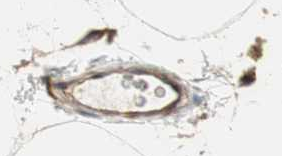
{"staining": {"intensity": "strong", "quantity": ">75%", "location": "cytoplasmic/membranous"}, "tissue": "adipose tissue", "cell_type": "Adipocytes", "image_type": "normal", "snomed": [{"axis": "morphology", "description": "Normal tissue, NOS"}, {"axis": "morphology", "description": "Duct carcinoma"}, {"axis": "topography", "description": "Breast"}, {"axis": "topography", "description": "Adipose tissue"}], "caption": "Adipocytes reveal high levels of strong cytoplasmic/membranous expression in approximately >75% of cells in normal adipose tissue.", "gene": "H6PD", "patient": {"sex": "female", "age": 37}}